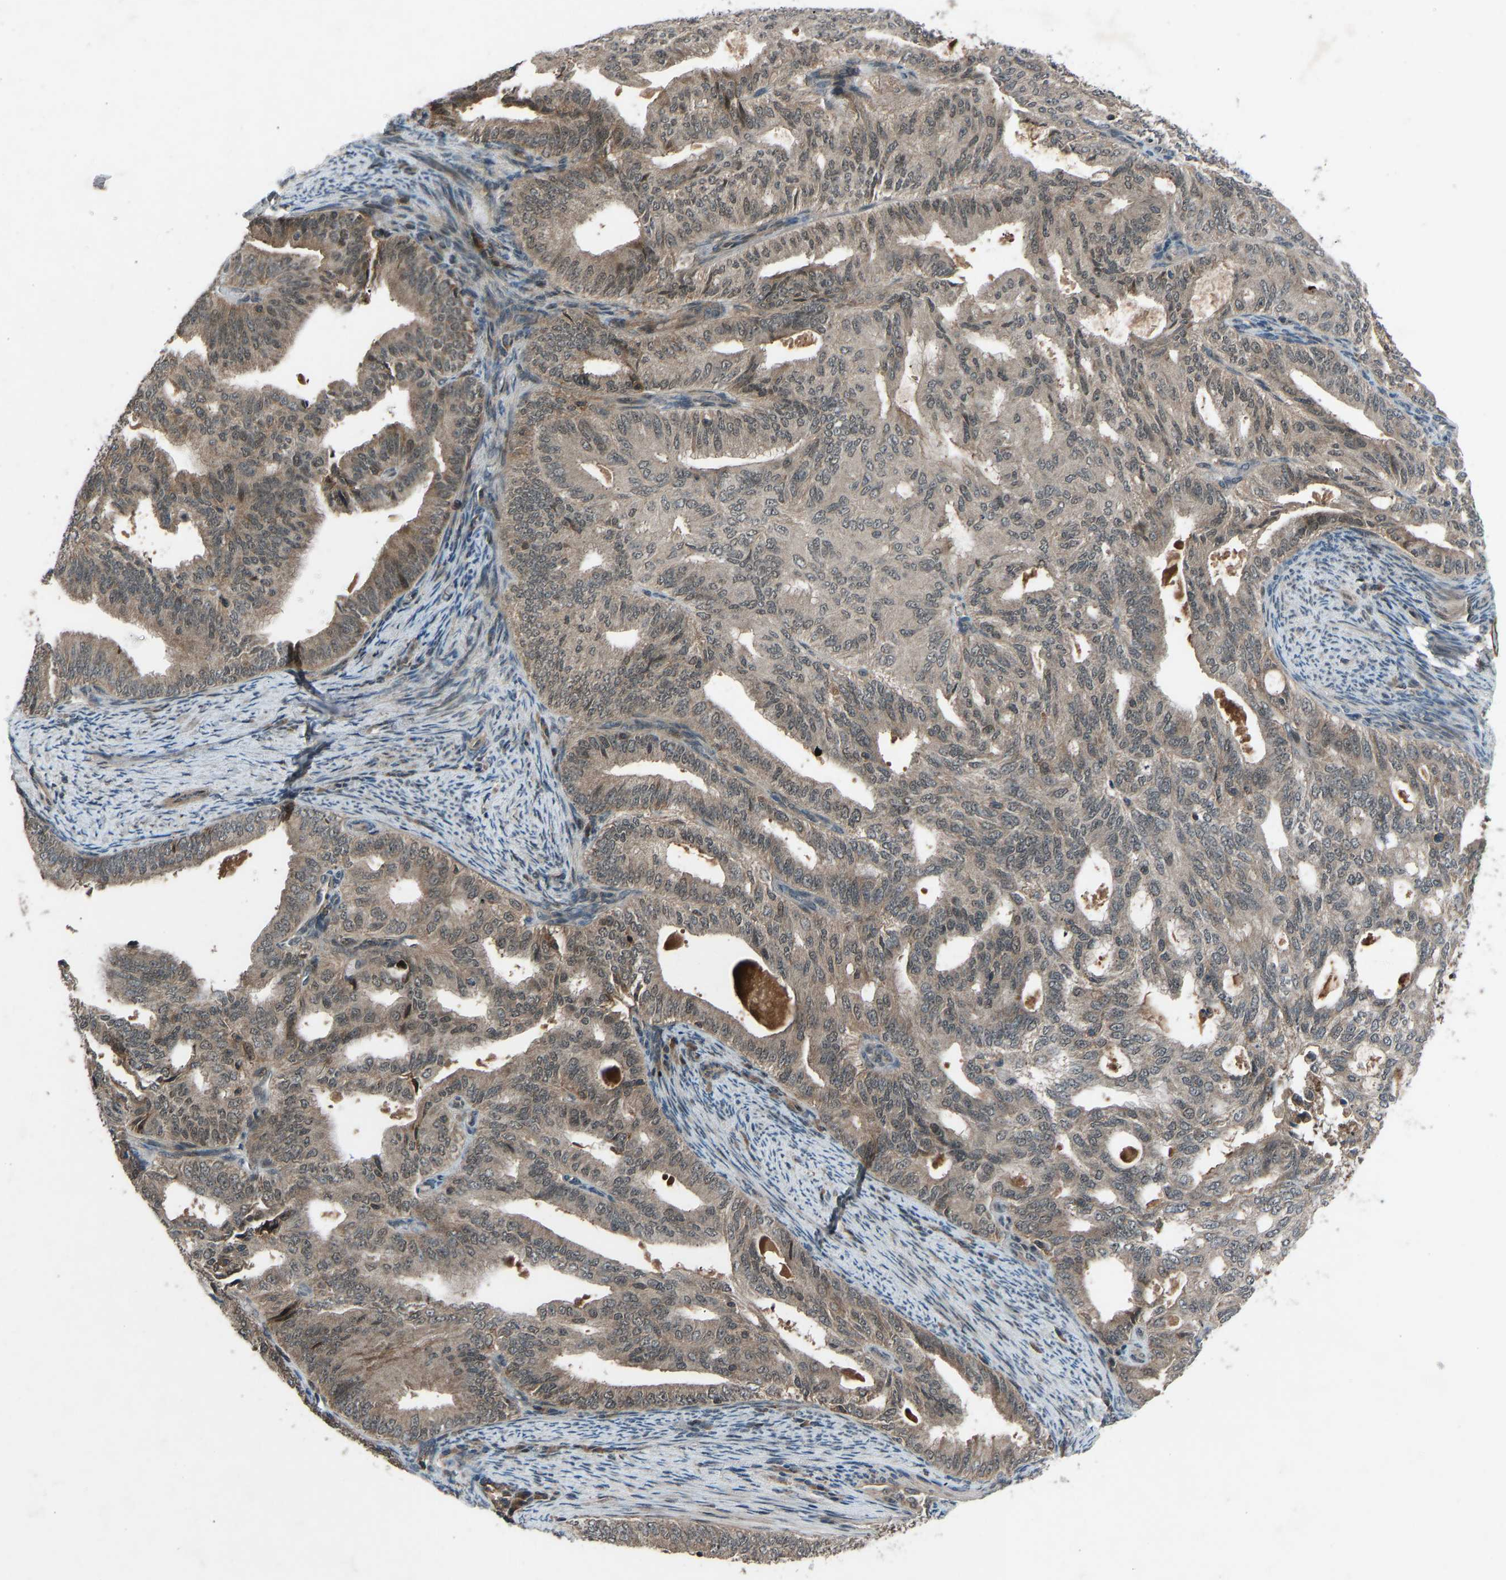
{"staining": {"intensity": "moderate", "quantity": ">75%", "location": "cytoplasmic/membranous"}, "tissue": "endometrial cancer", "cell_type": "Tumor cells", "image_type": "cancer", "snomed": [{"axis": "morphology", "description": "Adenocarcinoma, NOS"}, {"axis": "topography", "description": "Endometrium"}], "caption": "Endometrial cancer stained for a protein (brown) reveals moderate cytoplasmic/membranous positive expression in about >75% of tumor cells.", "gene": "SLC43A1", "patient": {"sex": "female", "age": 58}}